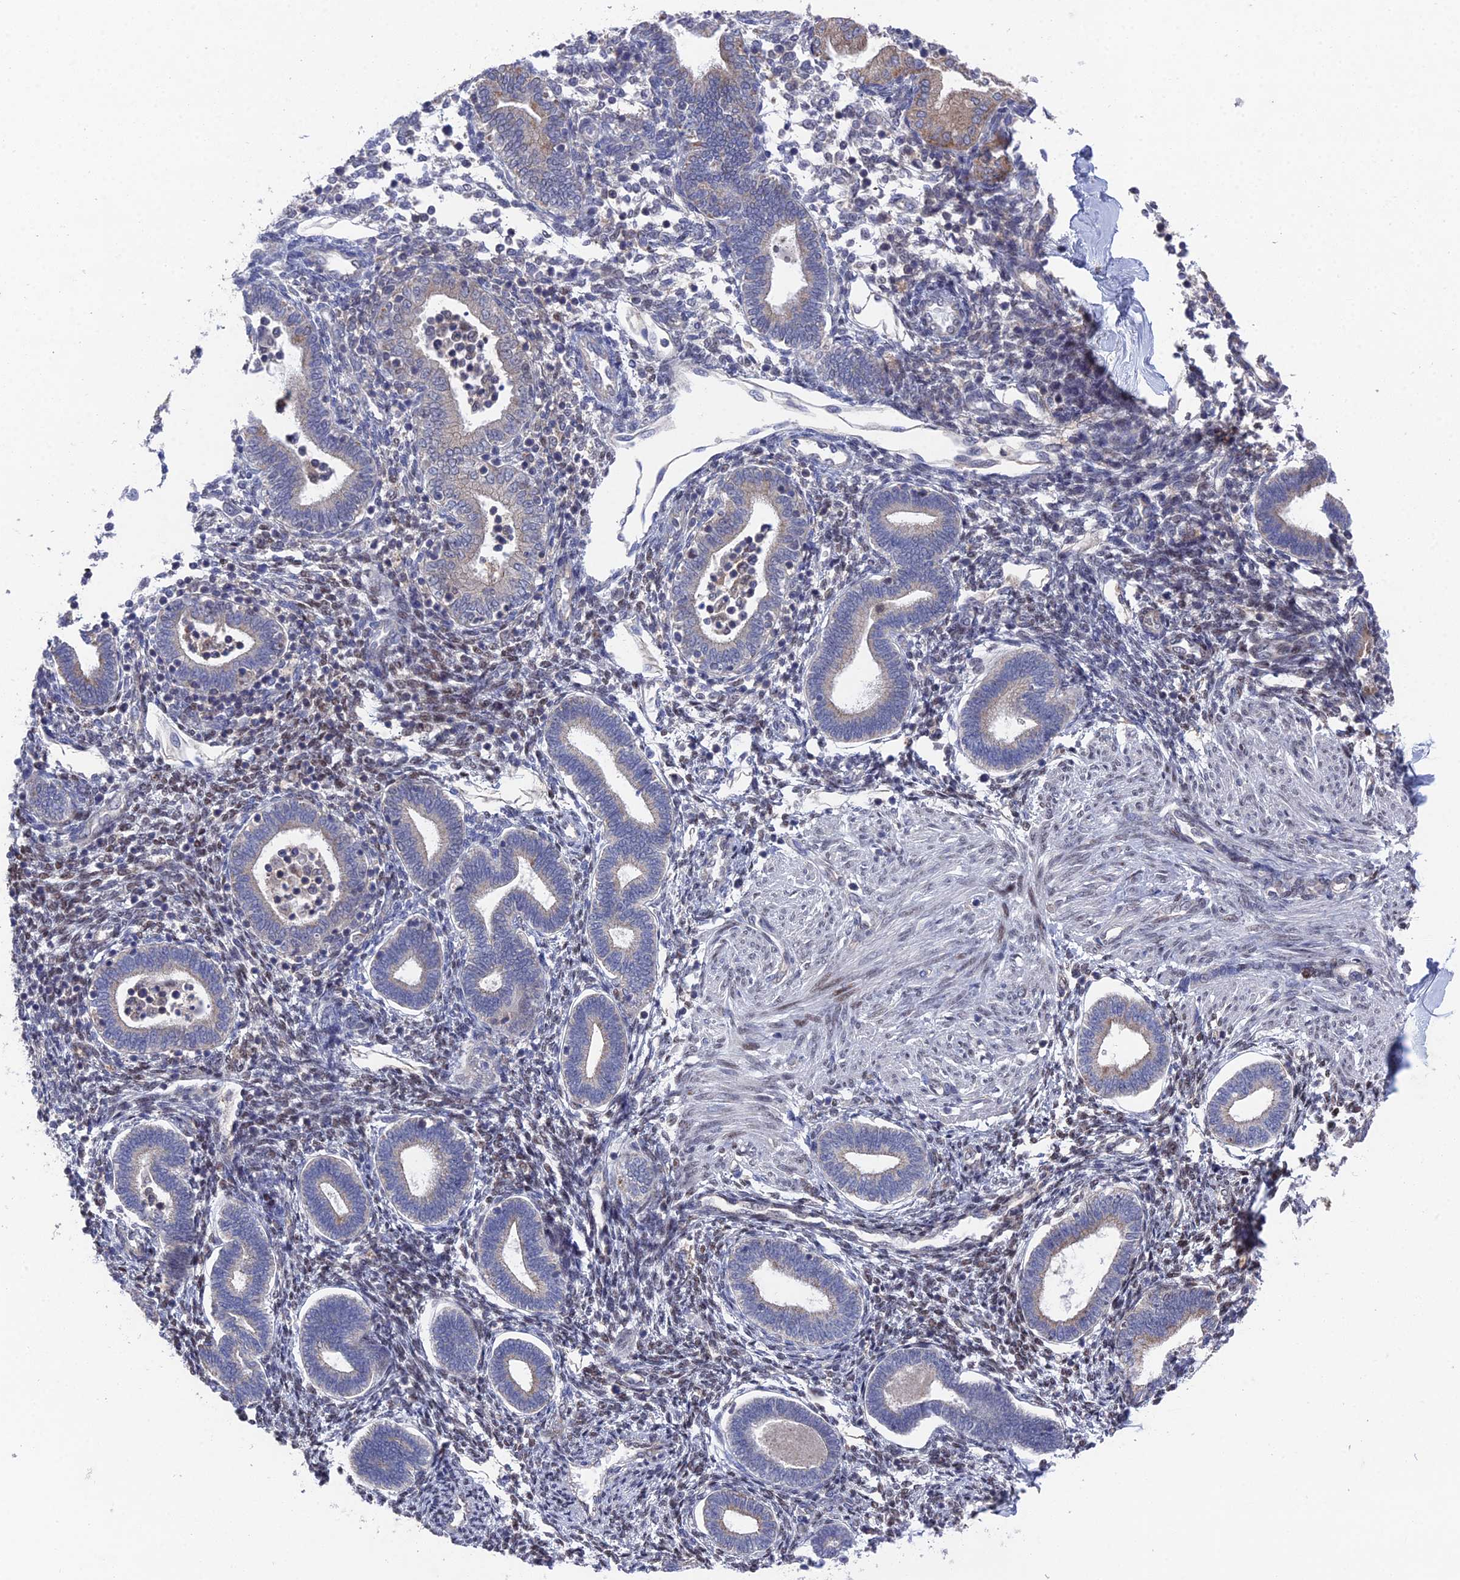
{"staining": {"intensity": "moderate", "quantity": "25%-75%", "location": "nuclear"}, "tissue": "endometrium", "cell_type": "Cells in endometrial stroma", "image_type": "normal", "snomed": [{"axis": "morphology", "description": "Normal tissue, NOS"}, {"axis": "topography", "description": "Endometrium"}], "caption": "High-power microscopy captured an immunohistochemistry micrograph of benign endometrium, revealing moderate nuclear positivity in approximately 25%-75% of cells in endometrial stroma.", "gene": "UNC5D", "patient": {"sex": "female", "age": 53}}